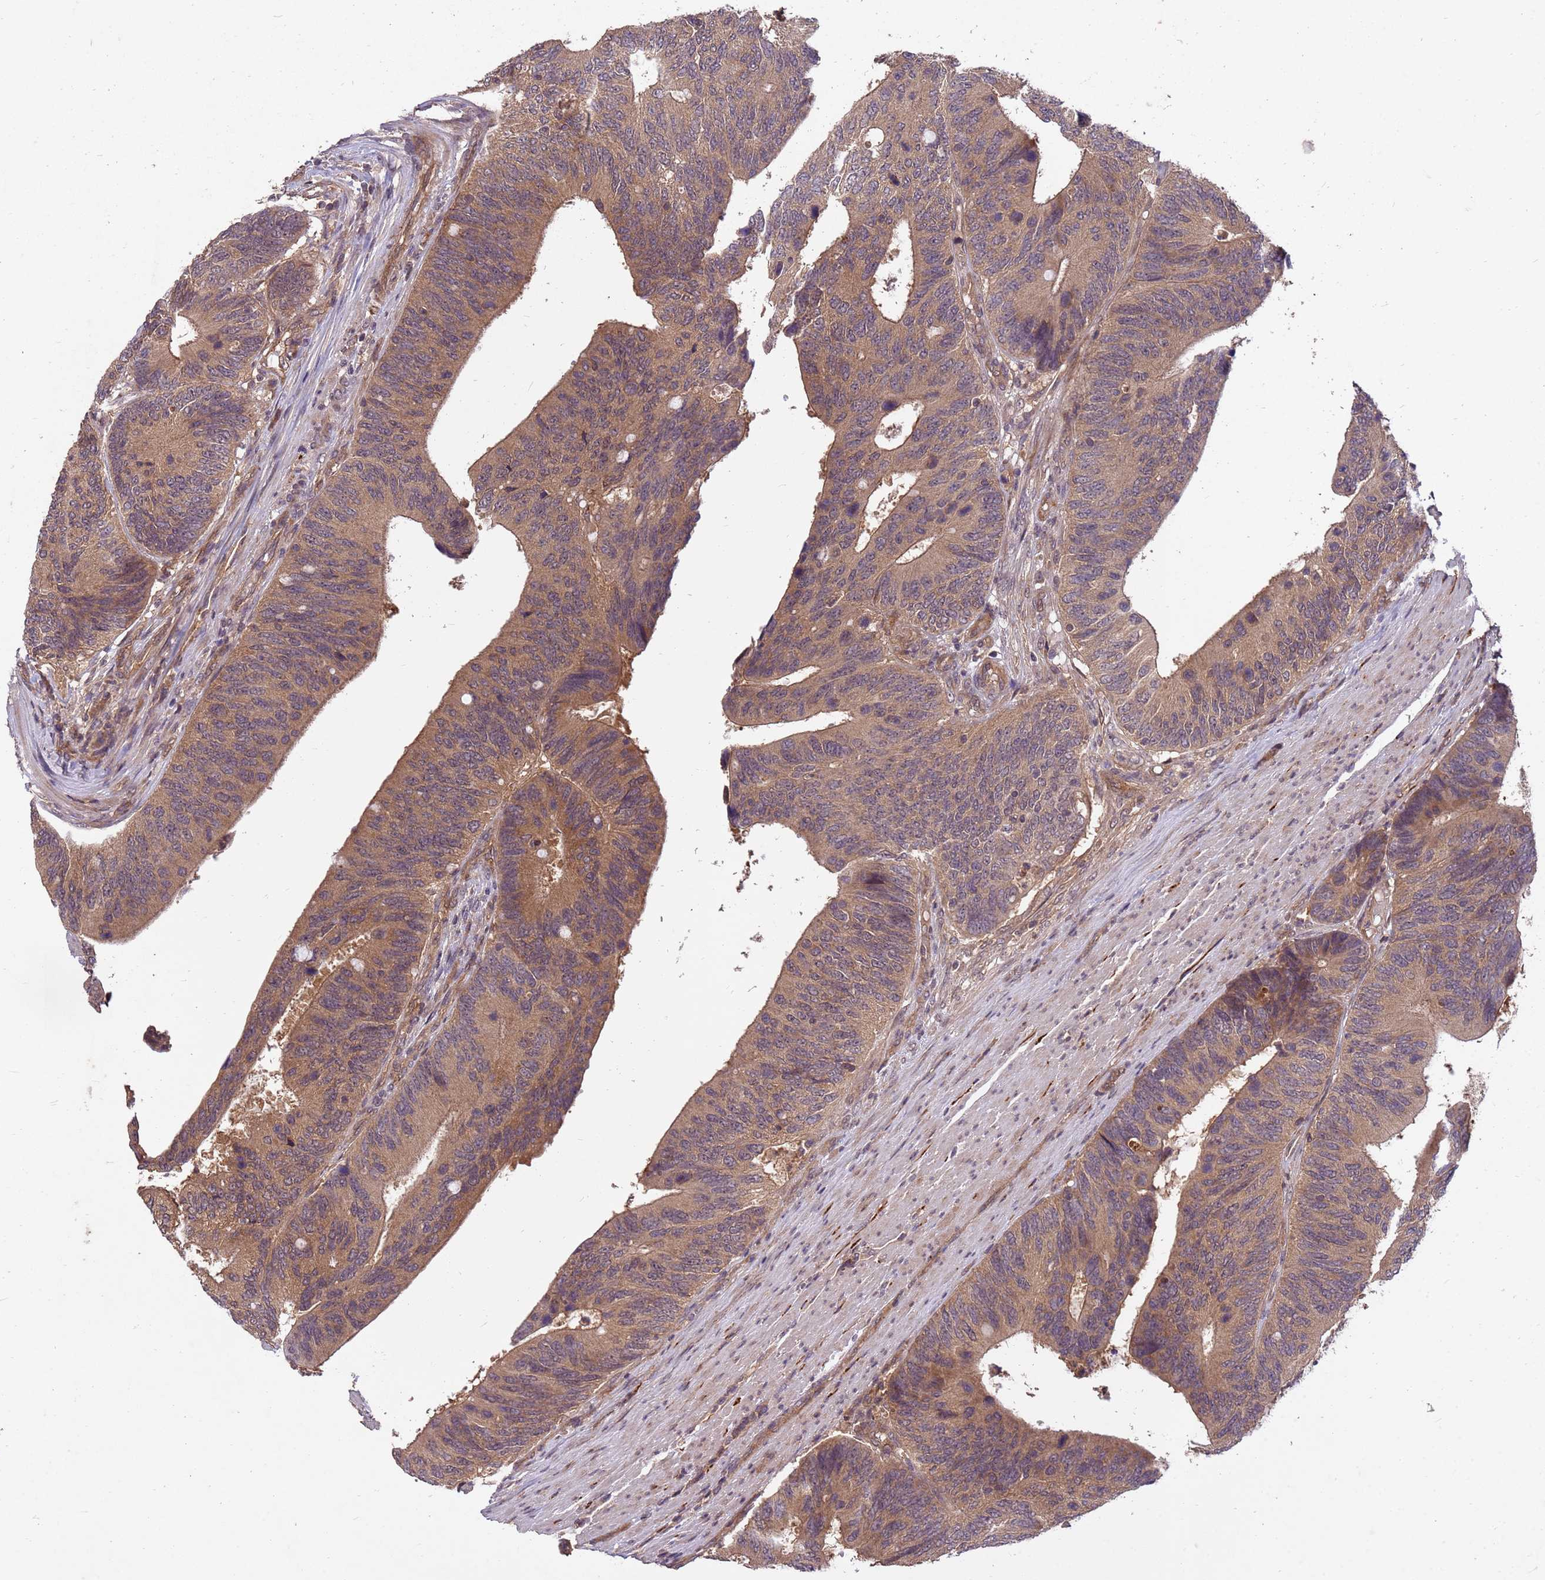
{"staining": {"intensity": "moderate", "quantity": ">75%", "location": "cytoplasmic/membranous"}, "tissue": "colorectal cancer", "cell_type": "Tumor cells", "image_type": "cancer", "snomed": [{"axis": "morphology", "description": "Adenocarcinoma, NOS"}, {"axis": "topography", "description": "Colon"}], "caption": "This micrograph reveals IHC staining of human colorectal adenocarcinoma, with medium moderate cytoplasmic/membranous positivity in approximately >75% of tumor cells.", "gene": "PPP2CB", "patient": {"sex": "male", "age": 87}}